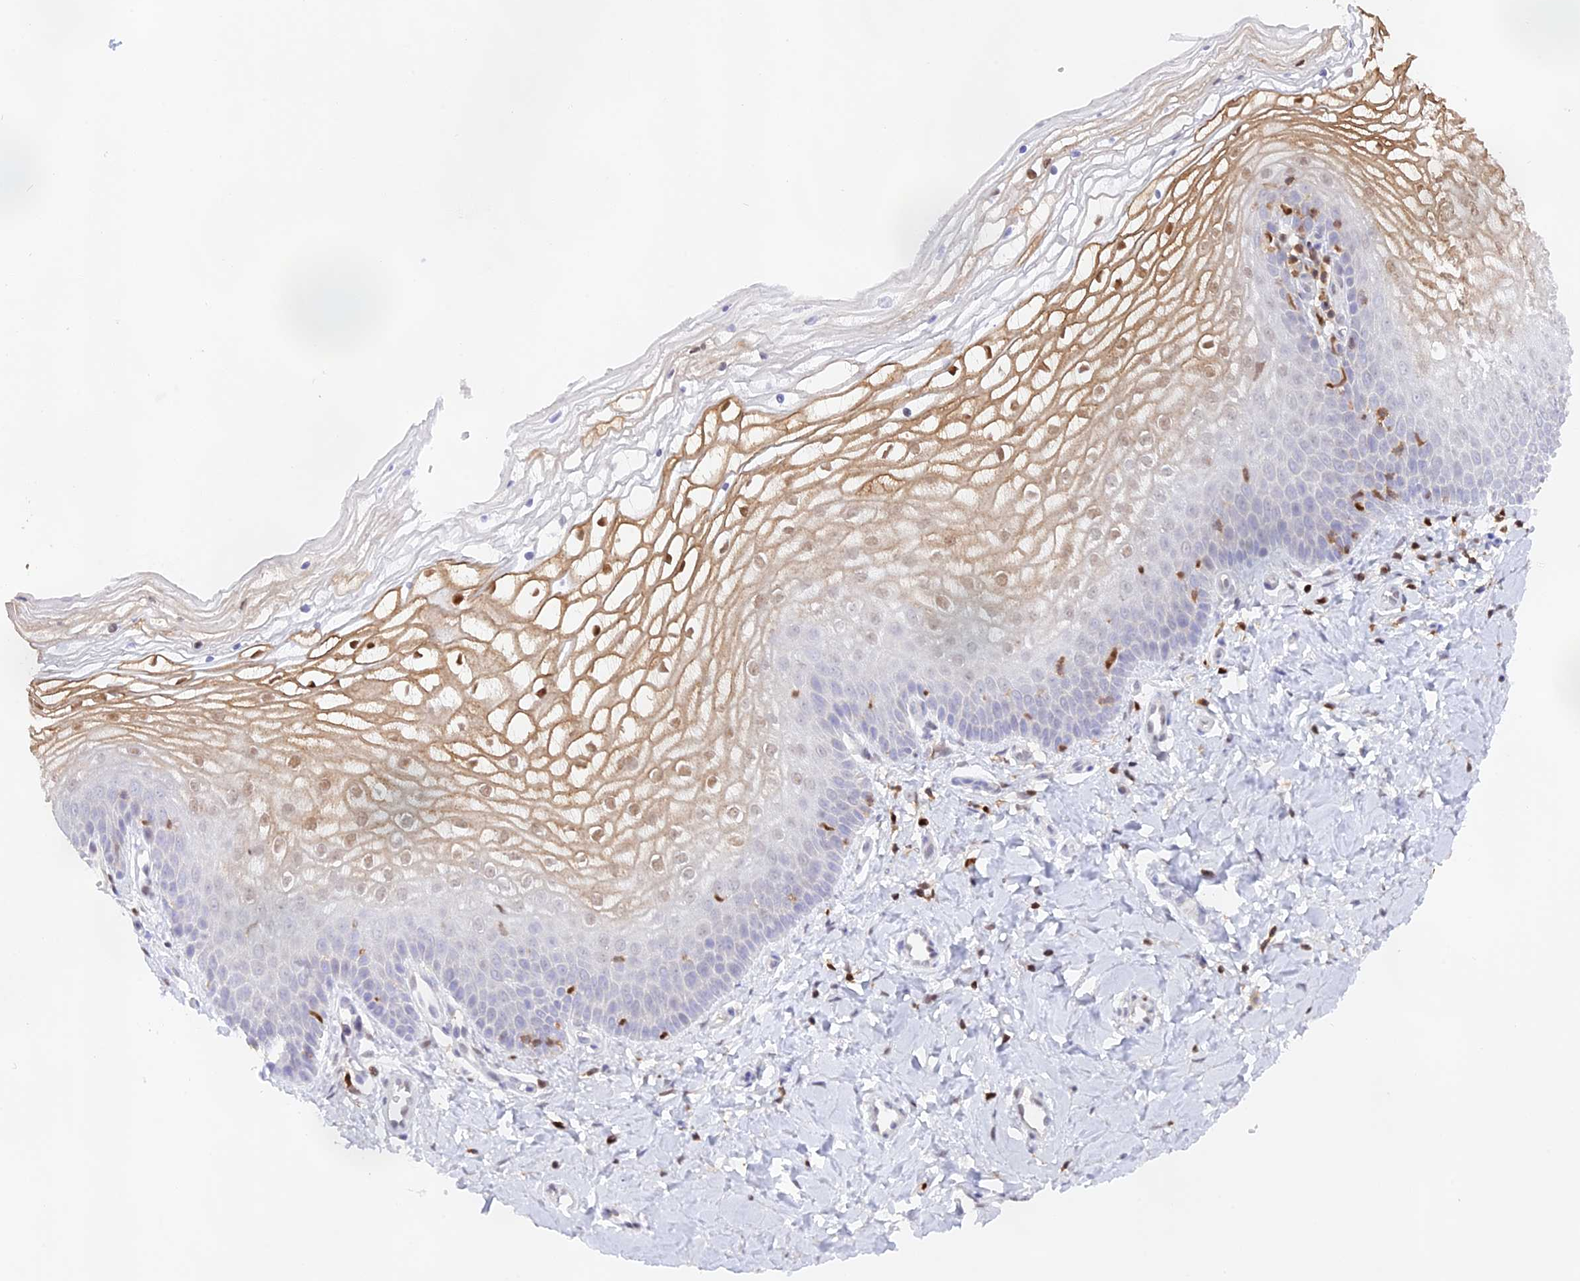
{"staining": {"intensity": "moderate", "quantity": "<25%", "location": "cytoplasmic/membranous,nuclear"}, "tissue": "vagina", "cell_type": "Squamous epithelial cells", "image_type": "normal", "snomed": [{"axis": "morphology", "description": "Normal tissue, NOS"}, {"axis": "topography", "description": "Vagina"}], "caption": "Immunohistochemical staining of unremarkable vagina shows low levels of moderate cytoplasmic/membranous,nuclear expression in approximately <25% of squamous epithelial cells. (brown staining indicates protein expression, while blue staining denotes nuclei).", "gene": "DENND1C", "patient": {"sex": "female", "age": 68}}